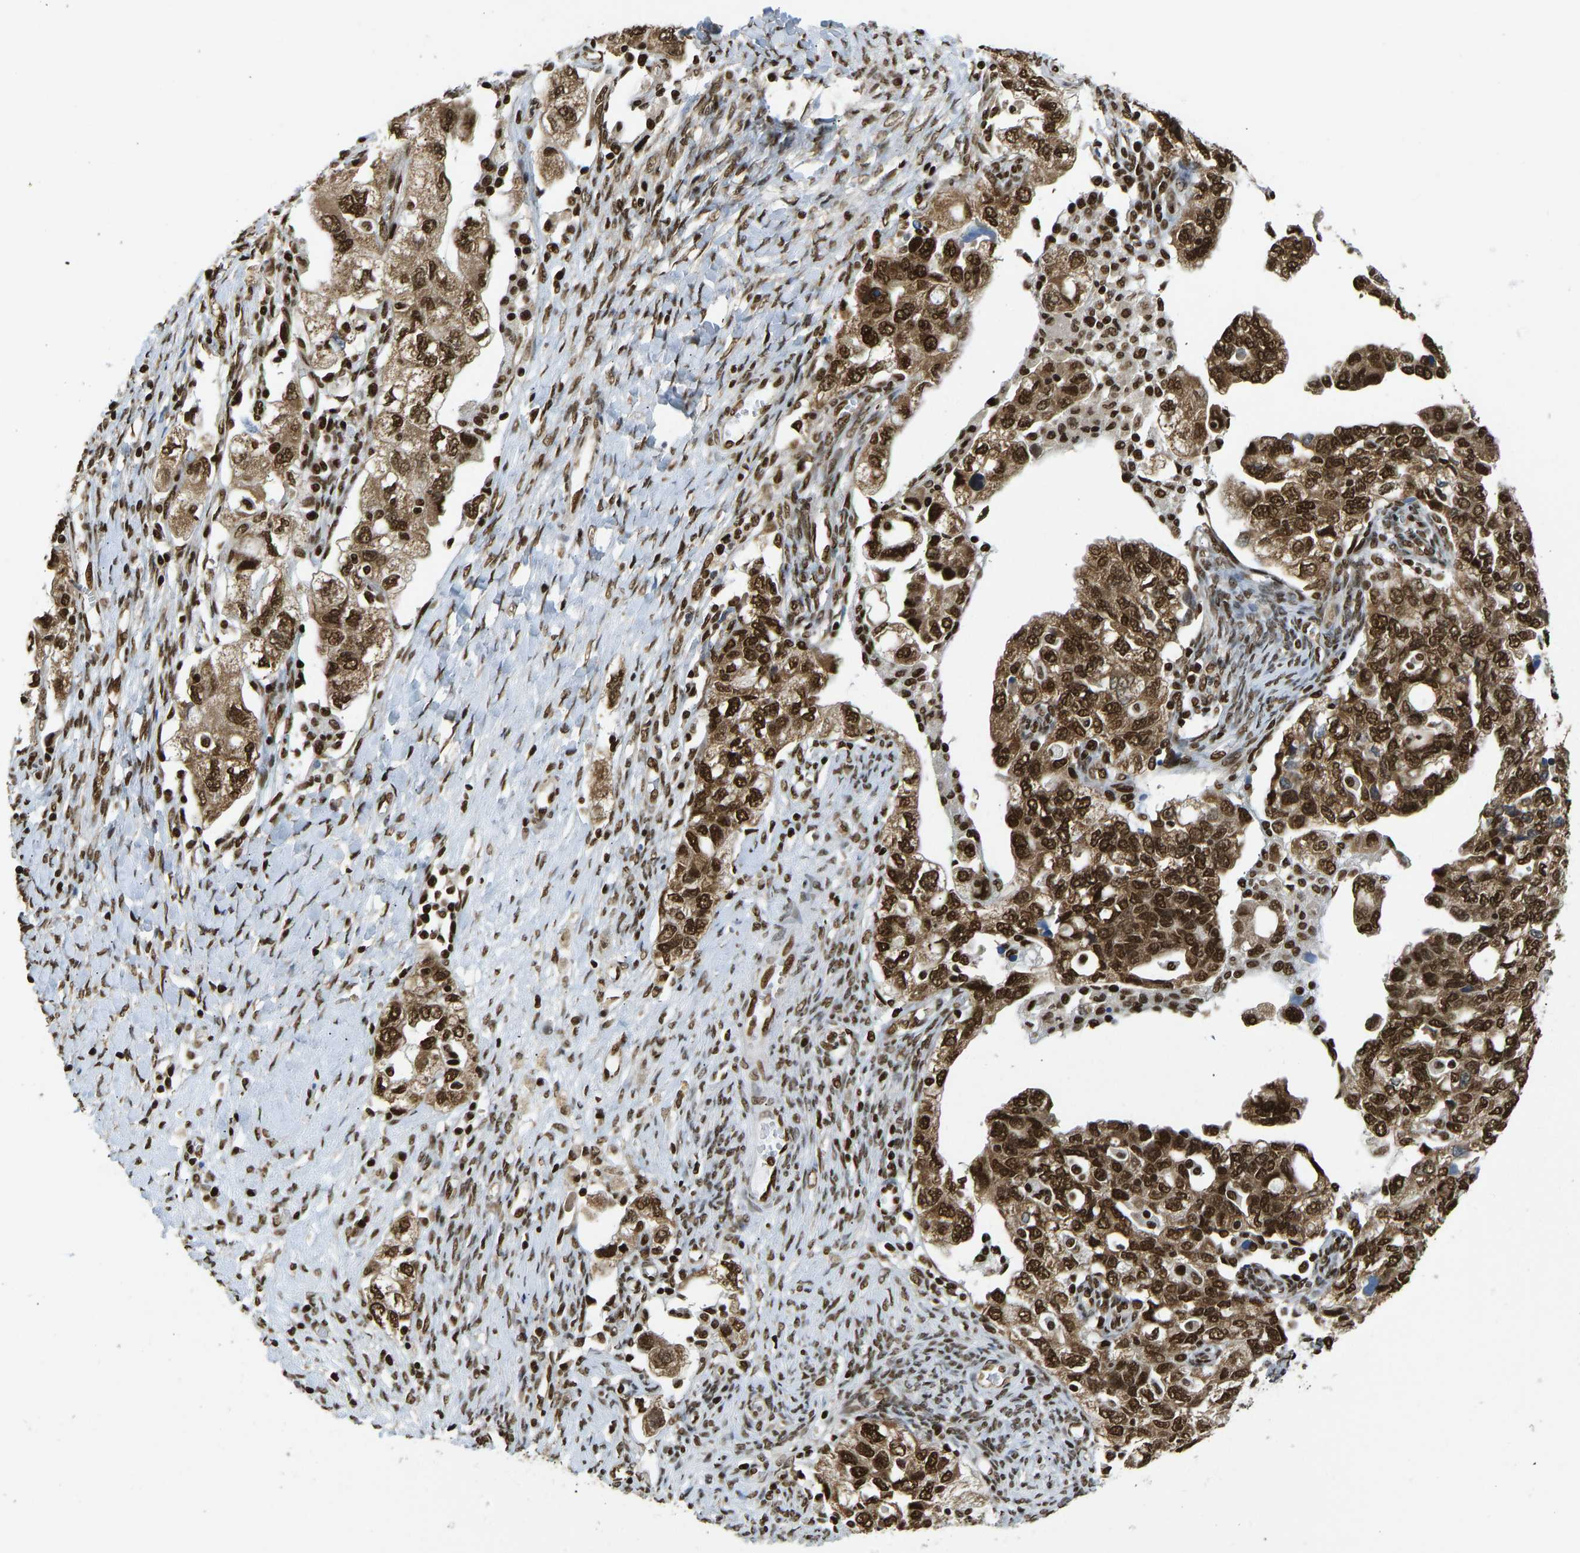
{"staining": {"intensity": "strong", "quantity": ">75%", "location": "cytoplasmic/membranous,nuclear"}, "tissue": "ovarian cancer", "cell_type": "Tumor cells", "image_type": "cancer", "snomed": [{"axis": "morphology", "description": "Carcinoma, NOS"}, {"axis": "morphology", "description": "Cystadenocarcinoma, serous, NOS"}, {"axis": "topography", "description": "Ovary"}], "caption": "Protein analysis of serous cystadenocarcinoma (ovarian) tissue displays strong cytoplasmic/membranous and nuclear expression in approximately >75% of tumor cells.", "gene": "ZSCAN20", "patient": {"sex": "female", "age": 69}}